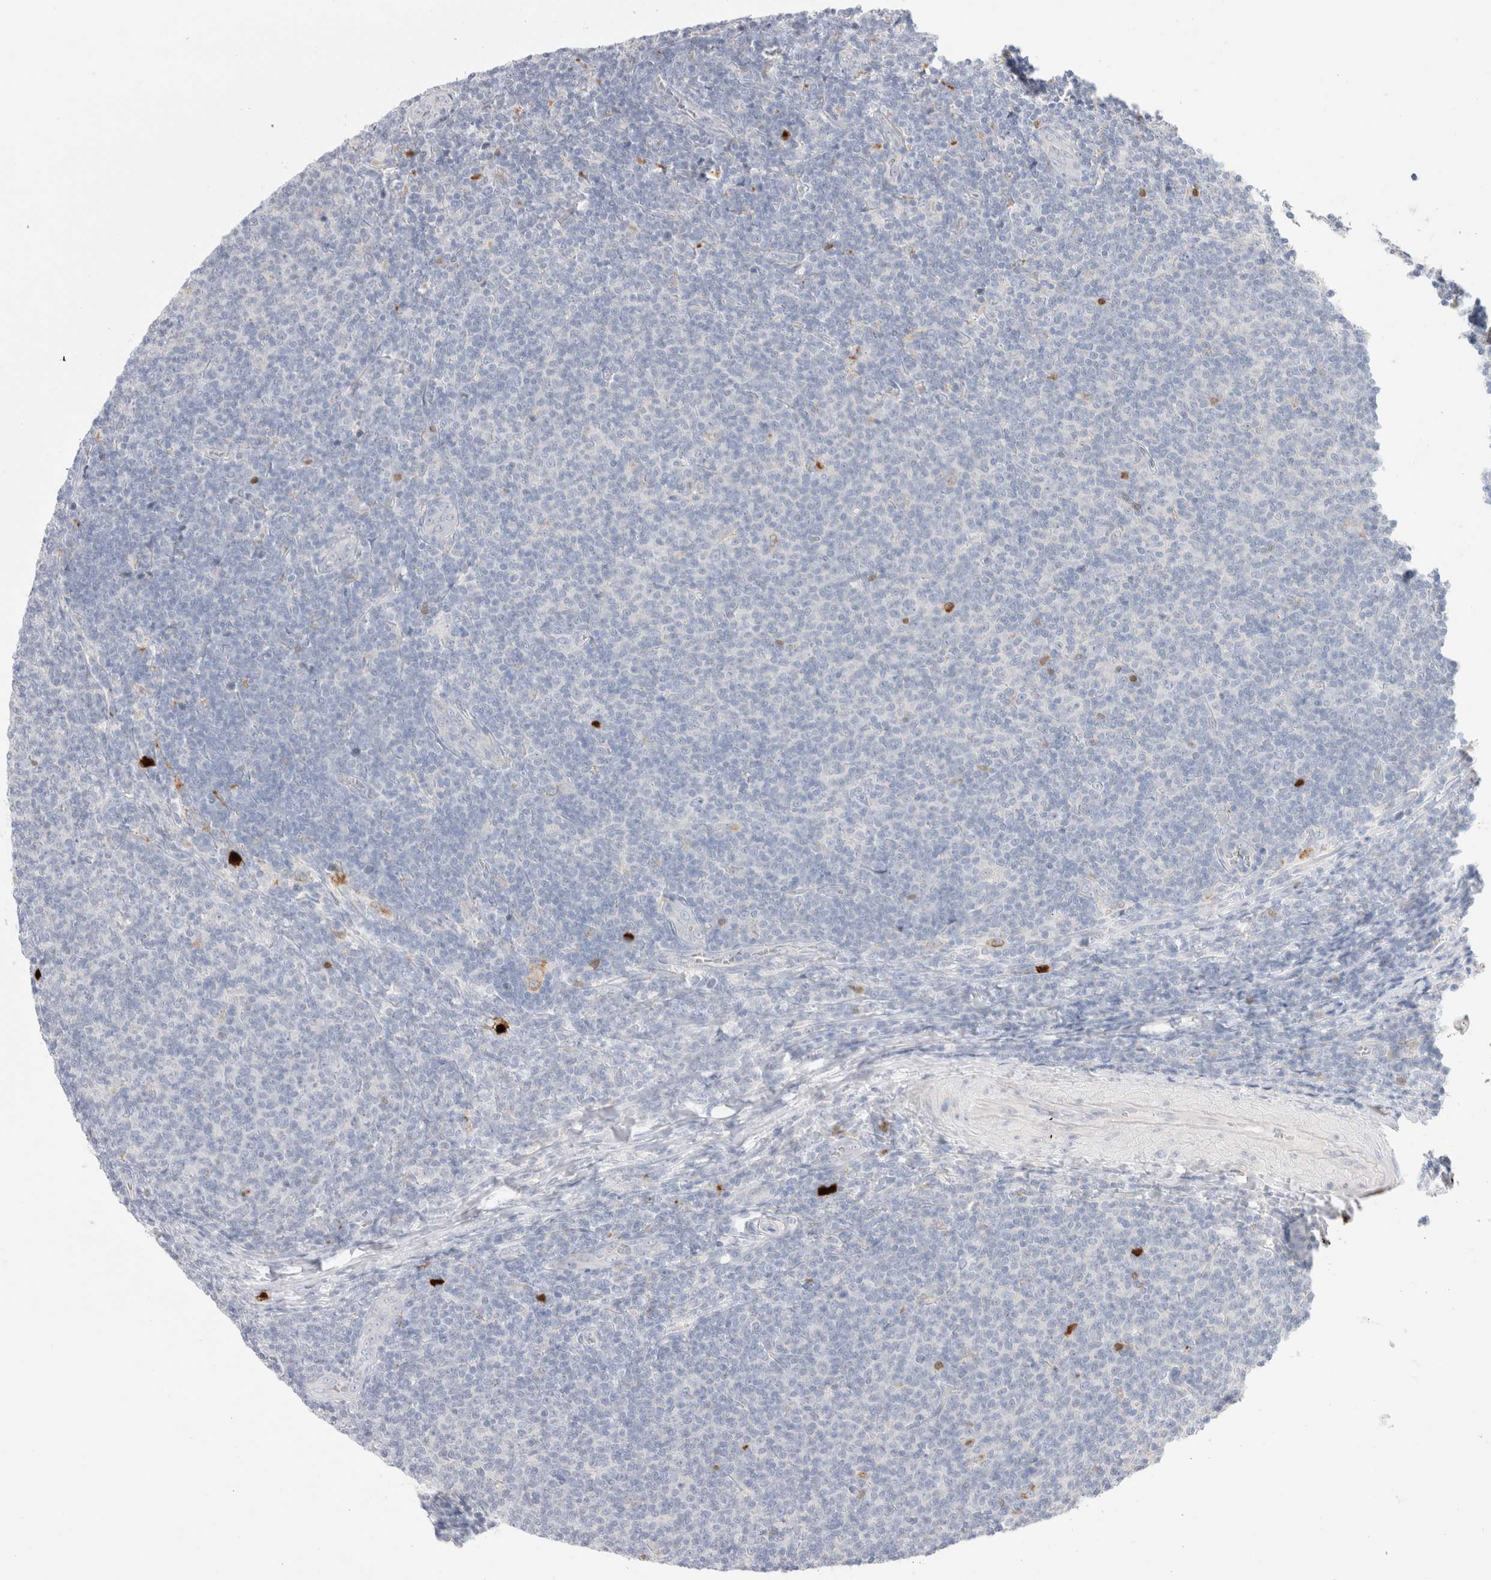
{"staining": {"intensity": "negative", "quantity": "none", "location": "none"}, "tissue": "lymphoma", "cell_type": "Tumor cells", "image_type": "cancer", "snomed": [{"axis": "morphology", "description": "Malignant lymphoma, non-Hodgkin's type, Low grade"}, {"axis": "topography", "description": "Lymph node"}], "caption": "High magnification brightfield microscopy of lymphoma stained with DAB (brown) and counterstained with hematoxylin (blue): tumor cells show no significant staining.", "gene": "HPGDS", "patient": {"sex": "male", "age": 66}}